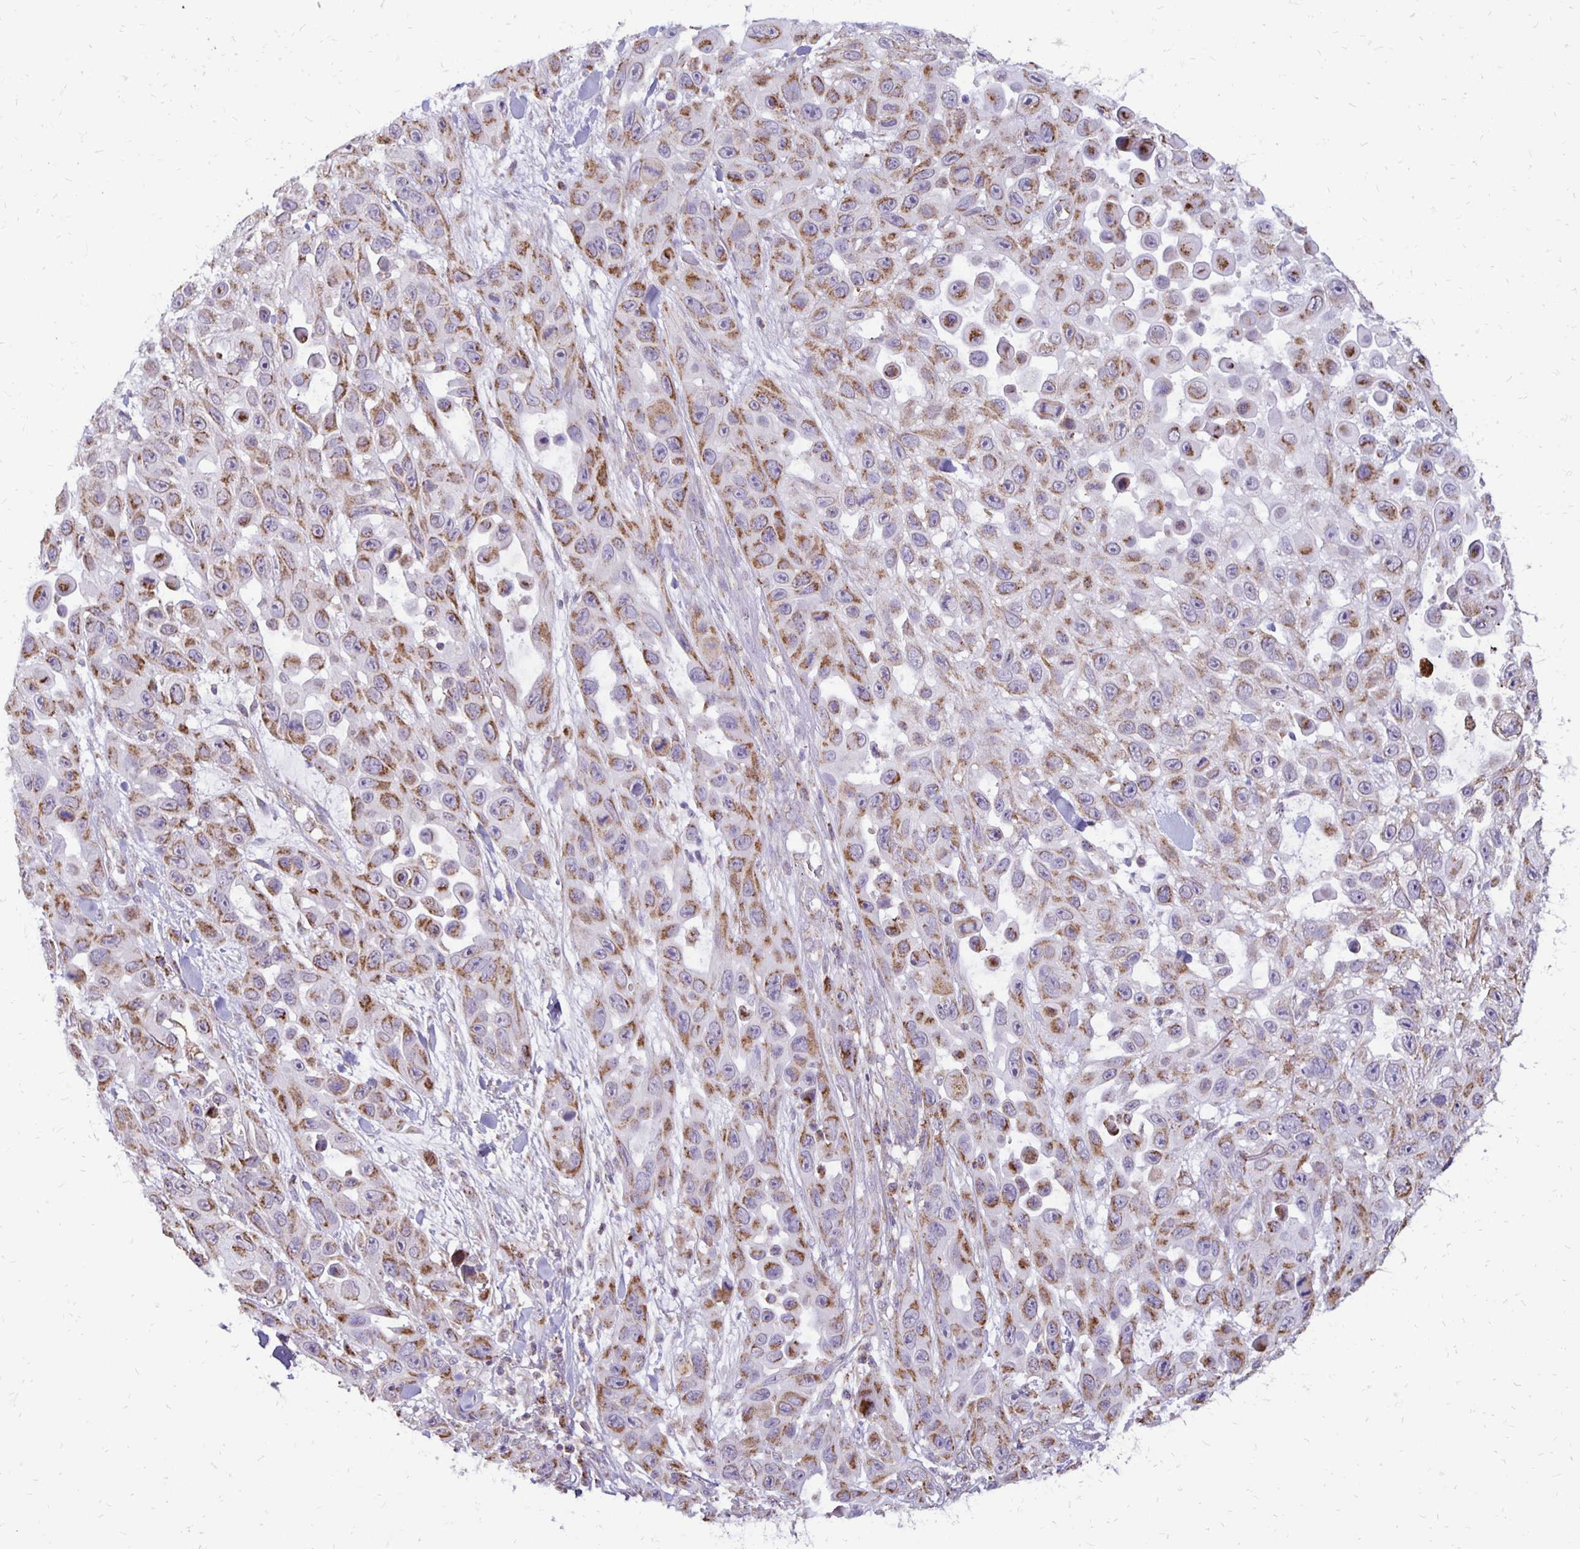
{"staining": {"intensity": "strong", "quantity": "25%-75%", "location": "cytoplasmic/membranous"}, "tissue": "skin cancer", "cell_type": "Tumor cells", "image_type": "cancer", "snomed": [{"axis": "morphology", "description": "Squamous cell carcinoma, NOS"}, {"axis": "topography", "description": "Skin"}], "caption": "Squamous cell carcinoma (skin) stained with a brown dye shows strong cytoplasmic/membranous positive staining in approximately 25%-75% of tumor cells.", "gene": "IER3", "patient": {"sex": "male", "age": 81}}